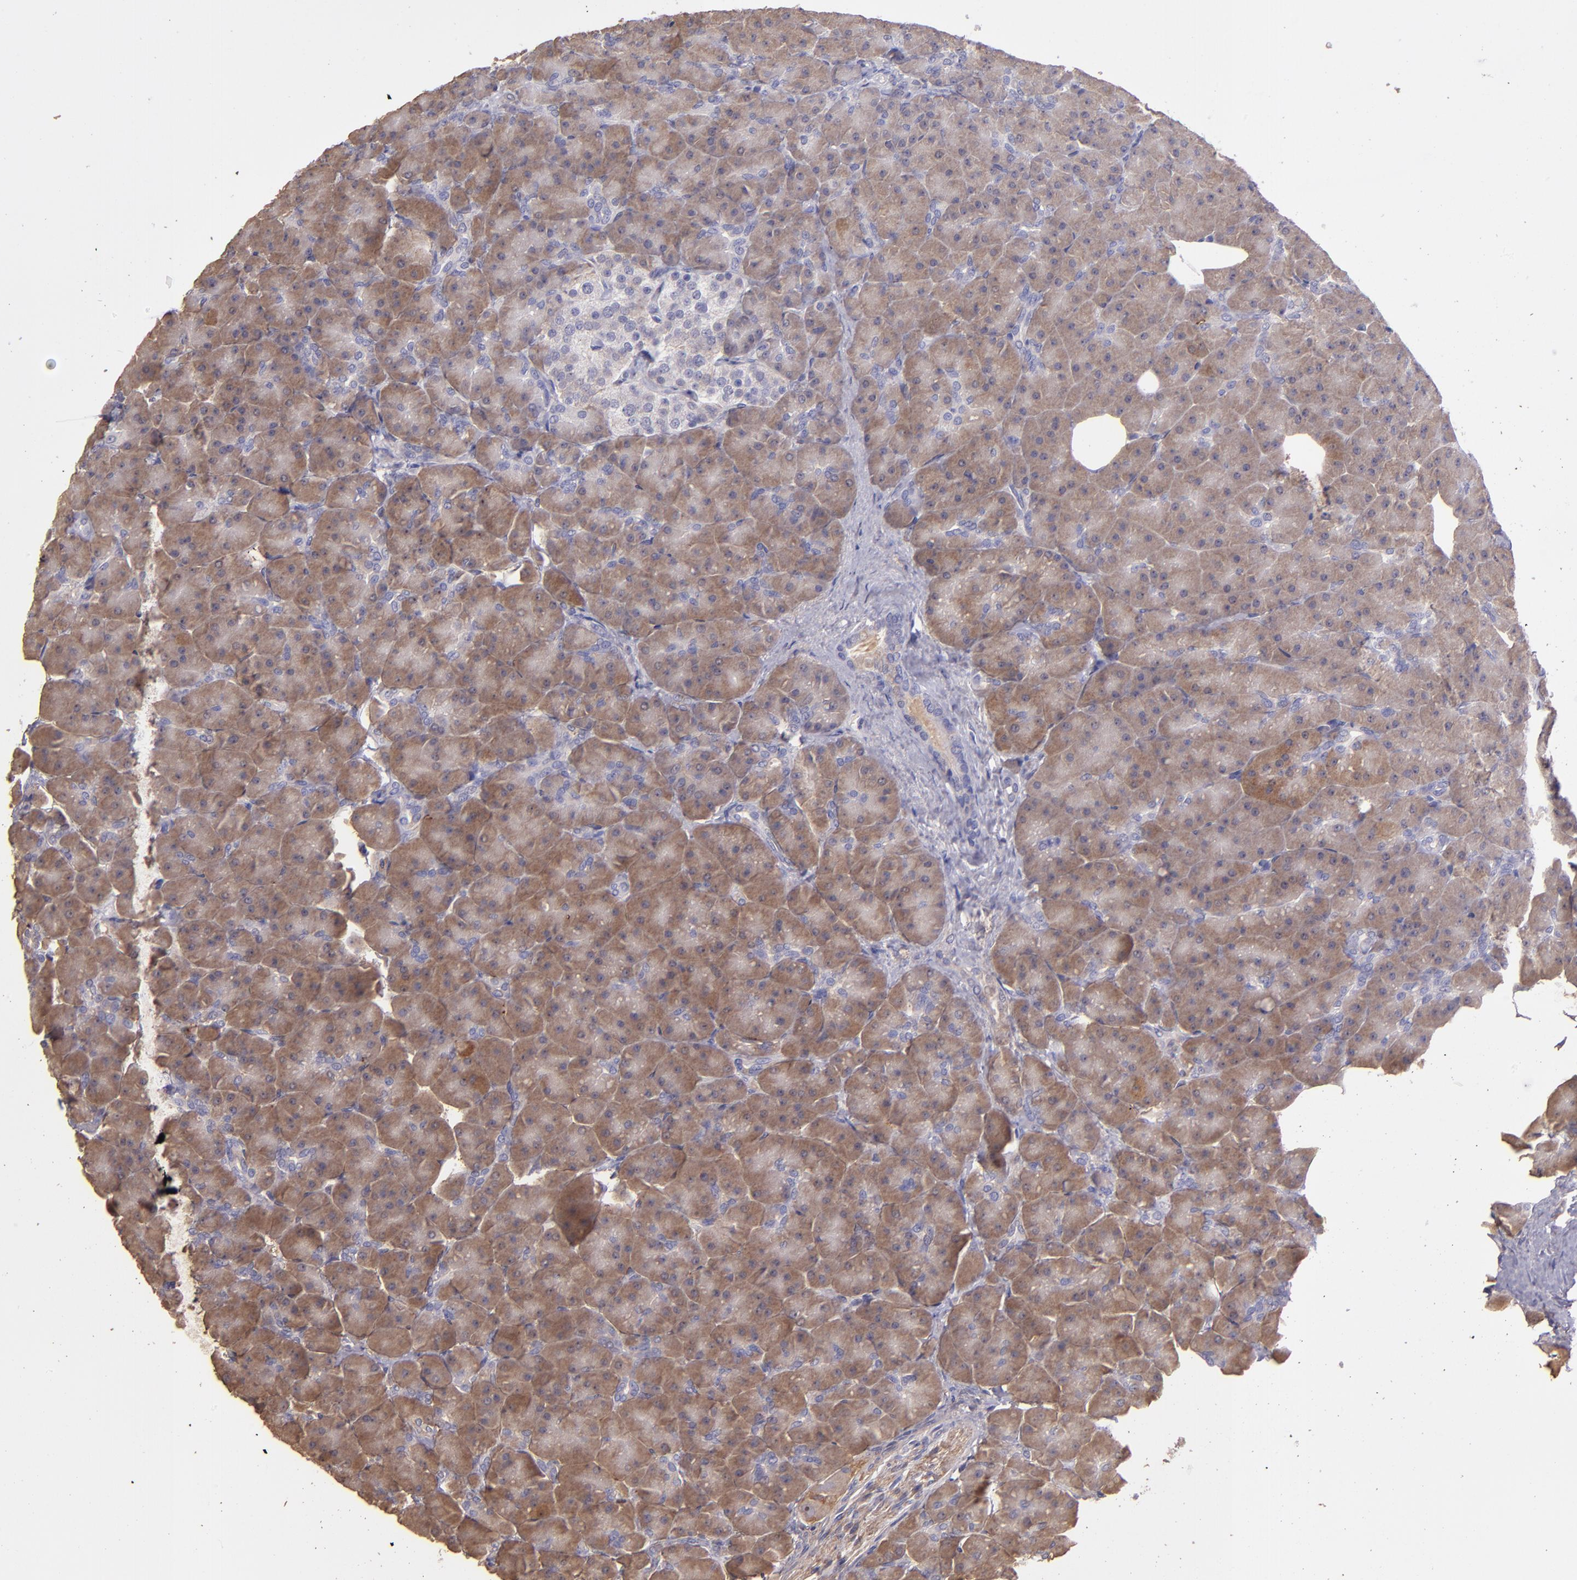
{"staining": {"intensity": "moderate", "quantity": ">75%", "location": "cytoplasmic/membranous"}, "tissue": "pancreas", "cell_type": "Exocrine glandular cells", "image_type": "normal", "snomed": [{"axis": "morphology", "description": "Normal tissue, NOS"}, {"axis": "topography", "description": "Pancreas"}], "caption": "Moderate cytoplasmic/membranous staining for a protein is identified in about >75% of exocrine glandular cells of normal pancreas using IHC.", "gene": "PAPPA", "patient": {"sex": "male", "age": 66}}